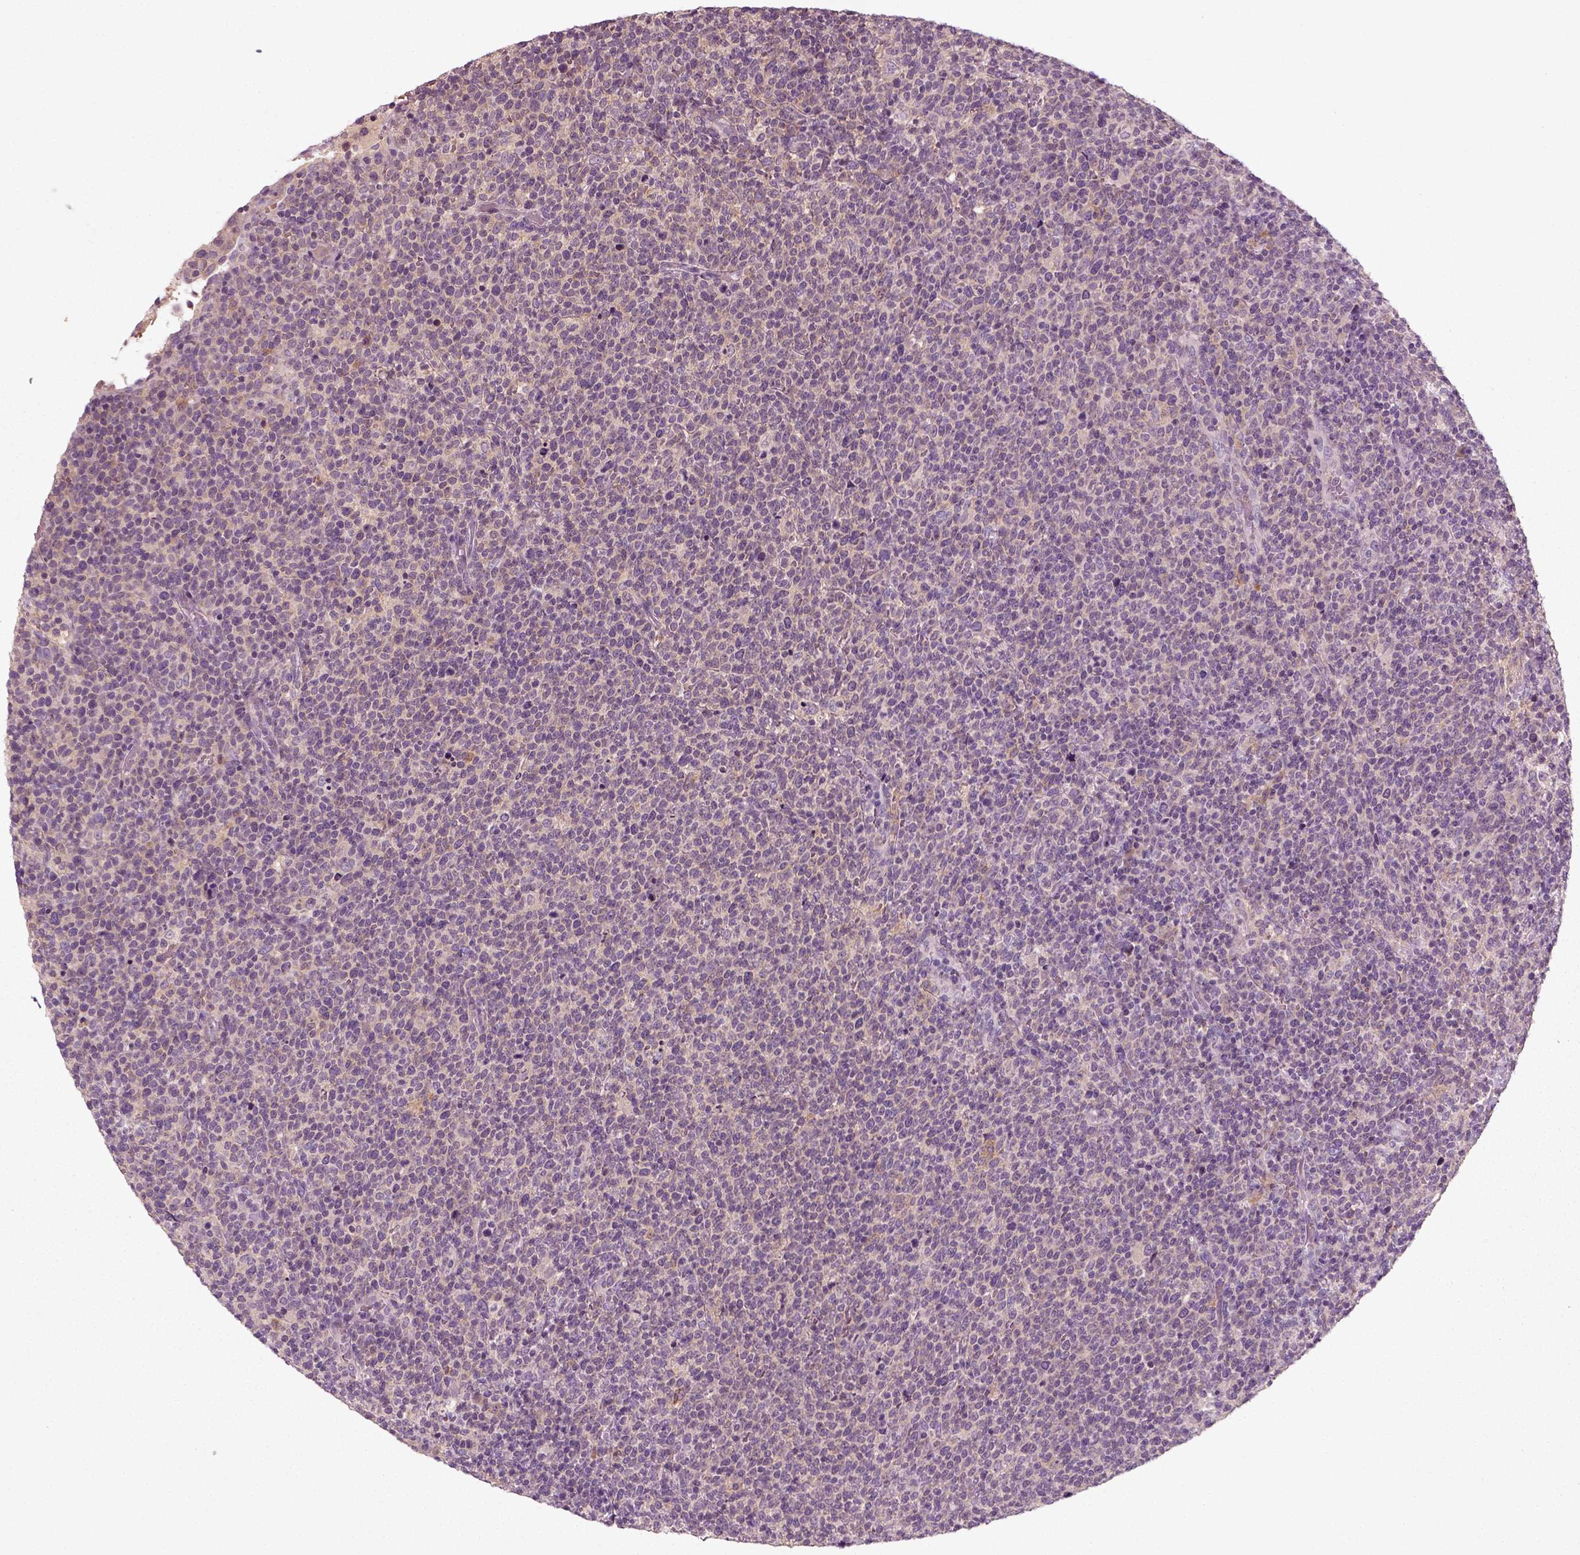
{"staining": {"intensity": "negative", "quantity": "none", "location": "none"}, "tissue": "lymphoma", "cell_type": "Tumor cells", "image_type": "cancer", "snomed": [{"axis": "morphology", "description": "Malignant lymphoma, non-Hodgkin's type, High grade"}, {"axis": "topography", "description": "Lymph node"}], "caption": "There is no significant staining in tumor cells of high-grade malignant lymphoma, non-Hodgkin's type. The staining is performed using DAB brown chromogen with nuclei counter-stained in using hematoxylin.", "gene": "RND2", "patient": {"sex": "male", "age": 61}}